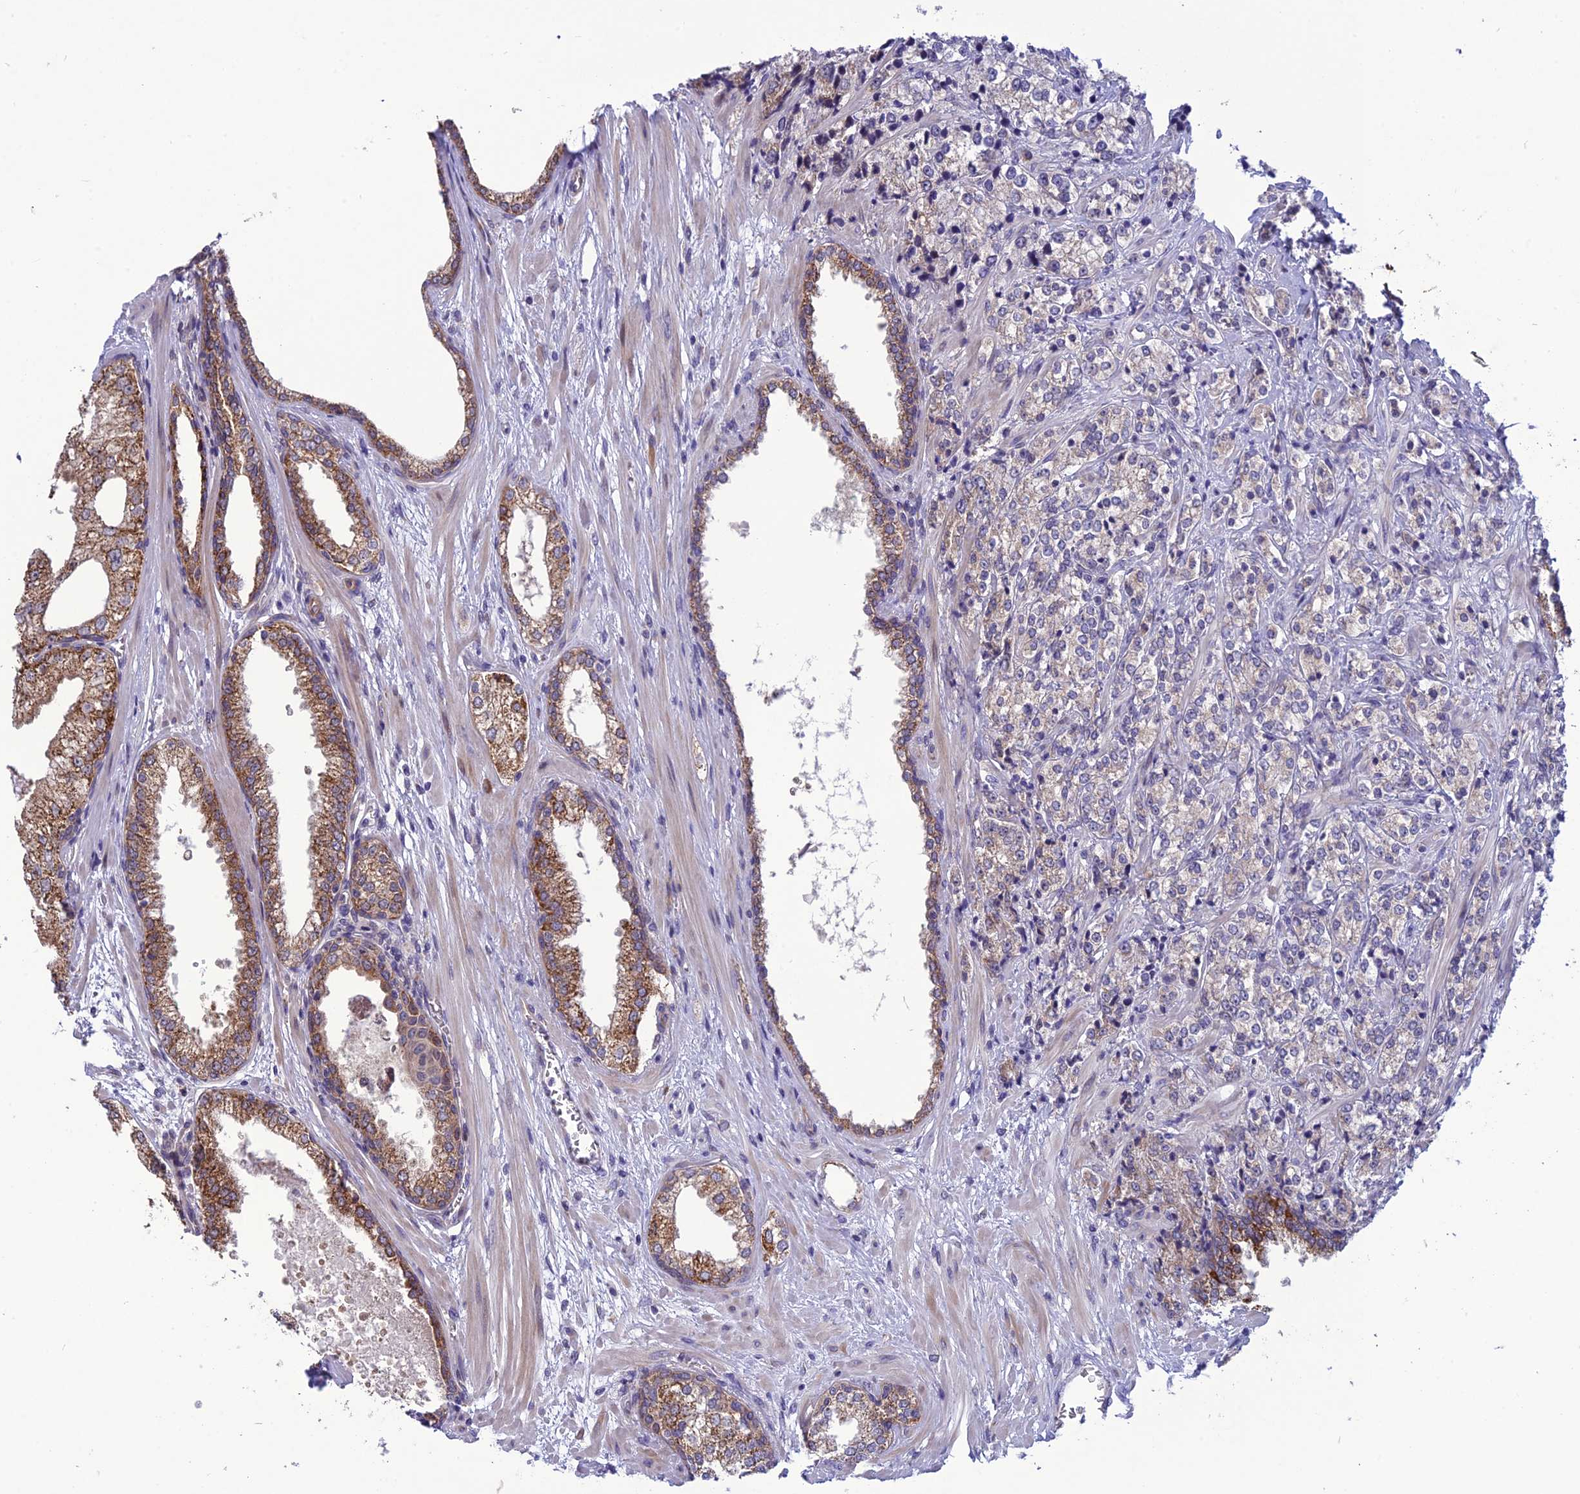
{"staining": {"intensity": "moderate", "quantity": "25%-75%", "location": "cytoplasmic/membranous"}, "tissue": "prostate cancer", "cell_type": "Tumor cells", "image_type": "cancer", "snomed": [{"axis": "morphology", "description": "Adenocarcinoma, High grade"}, {"axis": "topography", "description": "Prostate"}], "caption": "An immunohistochemistry histopathology image of tumor tissue is shown. Protein staining in brown highlights moderate cytoplasmic/membranous positivity in high-grade adenocarcinoma (prostate) within tumor cells.", "gene": "PSMF1", "patient": {"sex": "male", "age": 69}}